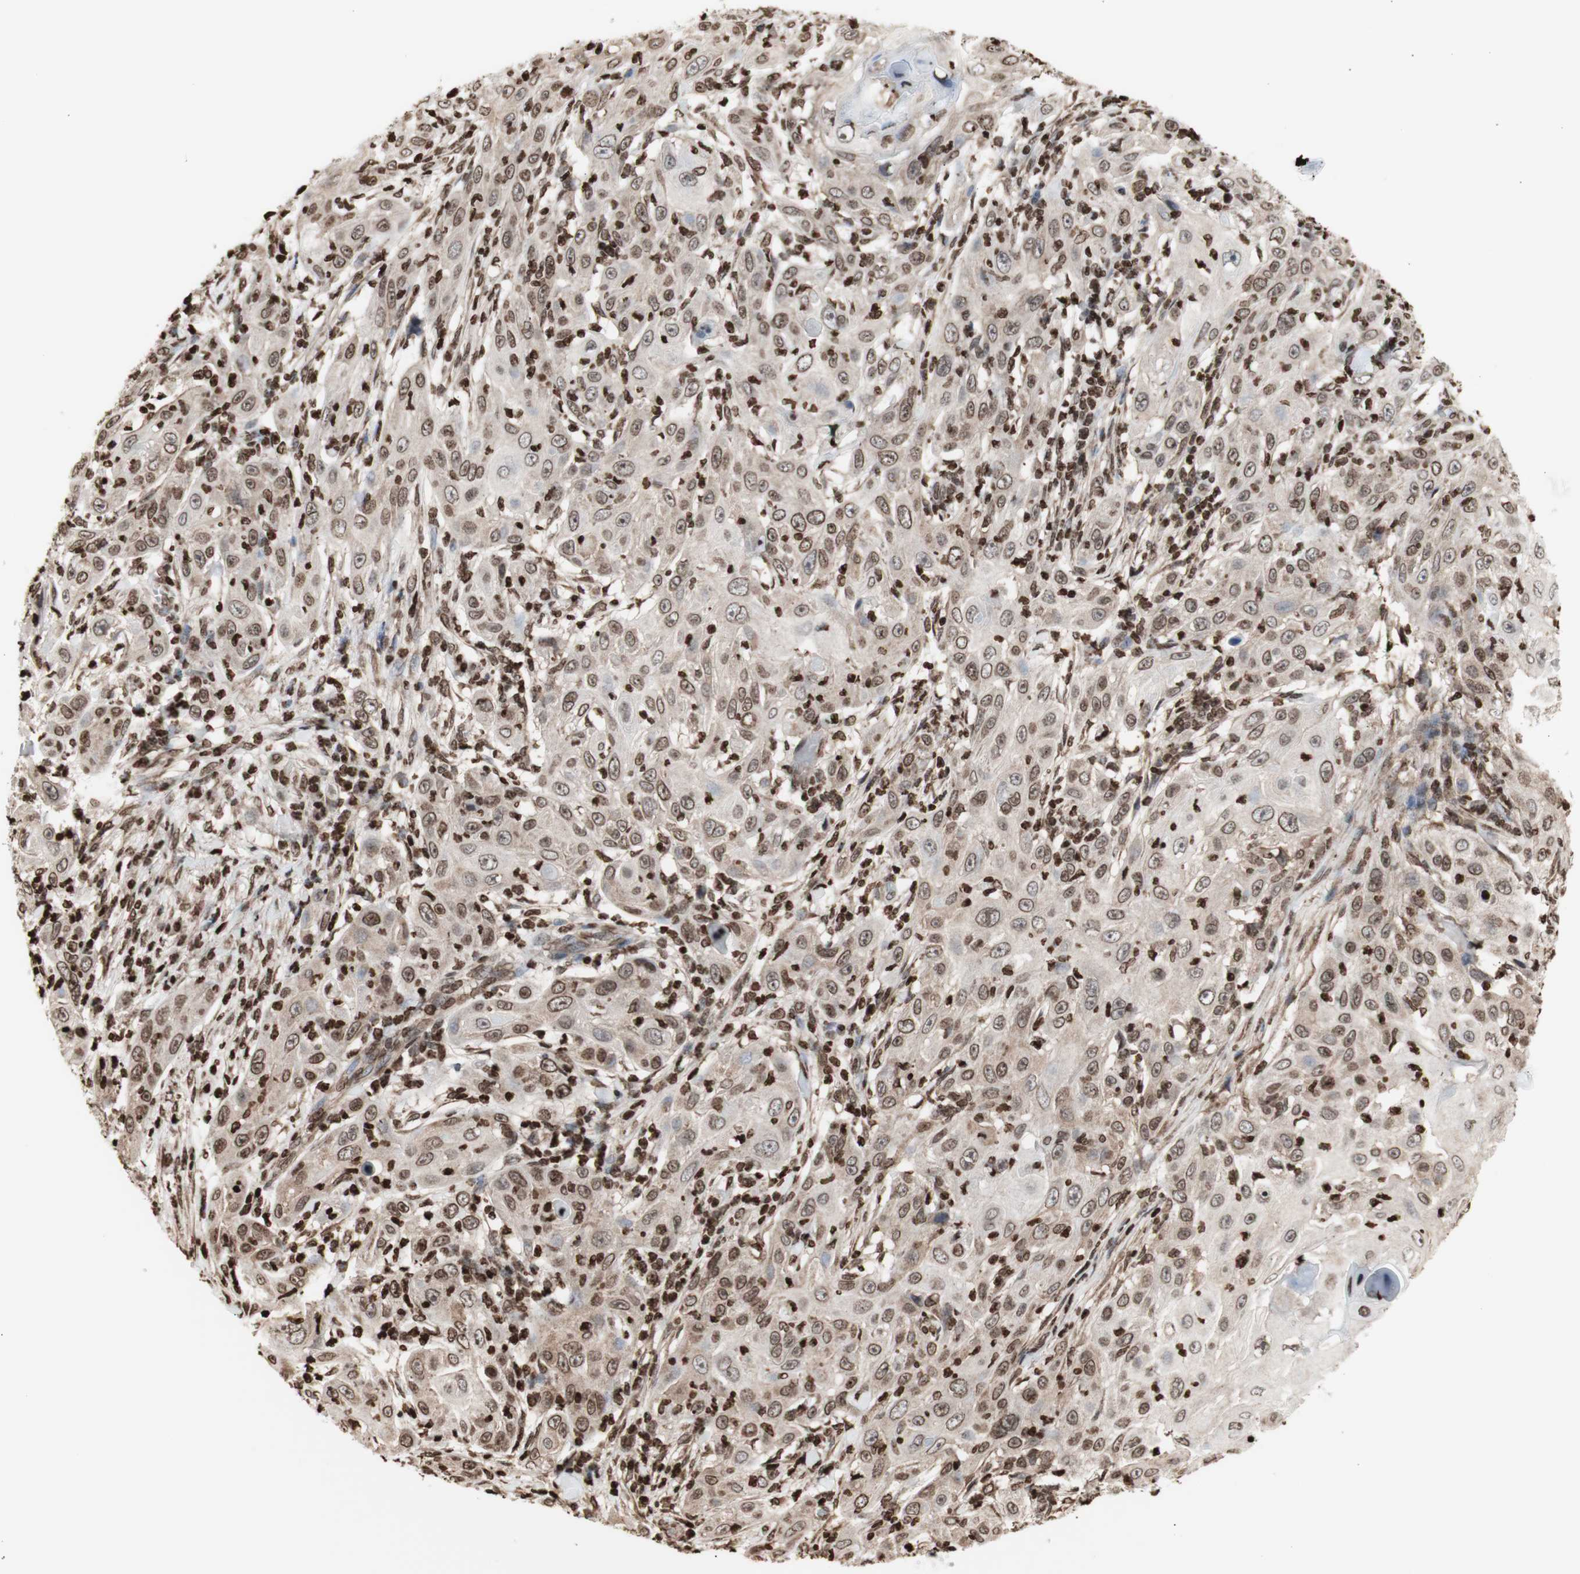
{"staining": {"intensity": "moderate", "quantity": ">75%", "location": "cytoplasmic/membranous,nuclear"}, "tissue": "skin cancer", "cell_type": "Tumor cells", "image_type": "cancer", "snomed": [{"axis": "morphology", "description": "Squamous cell carcinoma, NOS"}, {"axis": "topography", "description": "Skin"}], "caption": "Skin cancer (squamous cell carcinoma) stained with a brown dye shows moderate cytoplasmic/membranous and nuclear positive staining in approximately >75% of tumor cells.", "gene": "SNAI2", "patient": {"sex": "female", "age": 88}}